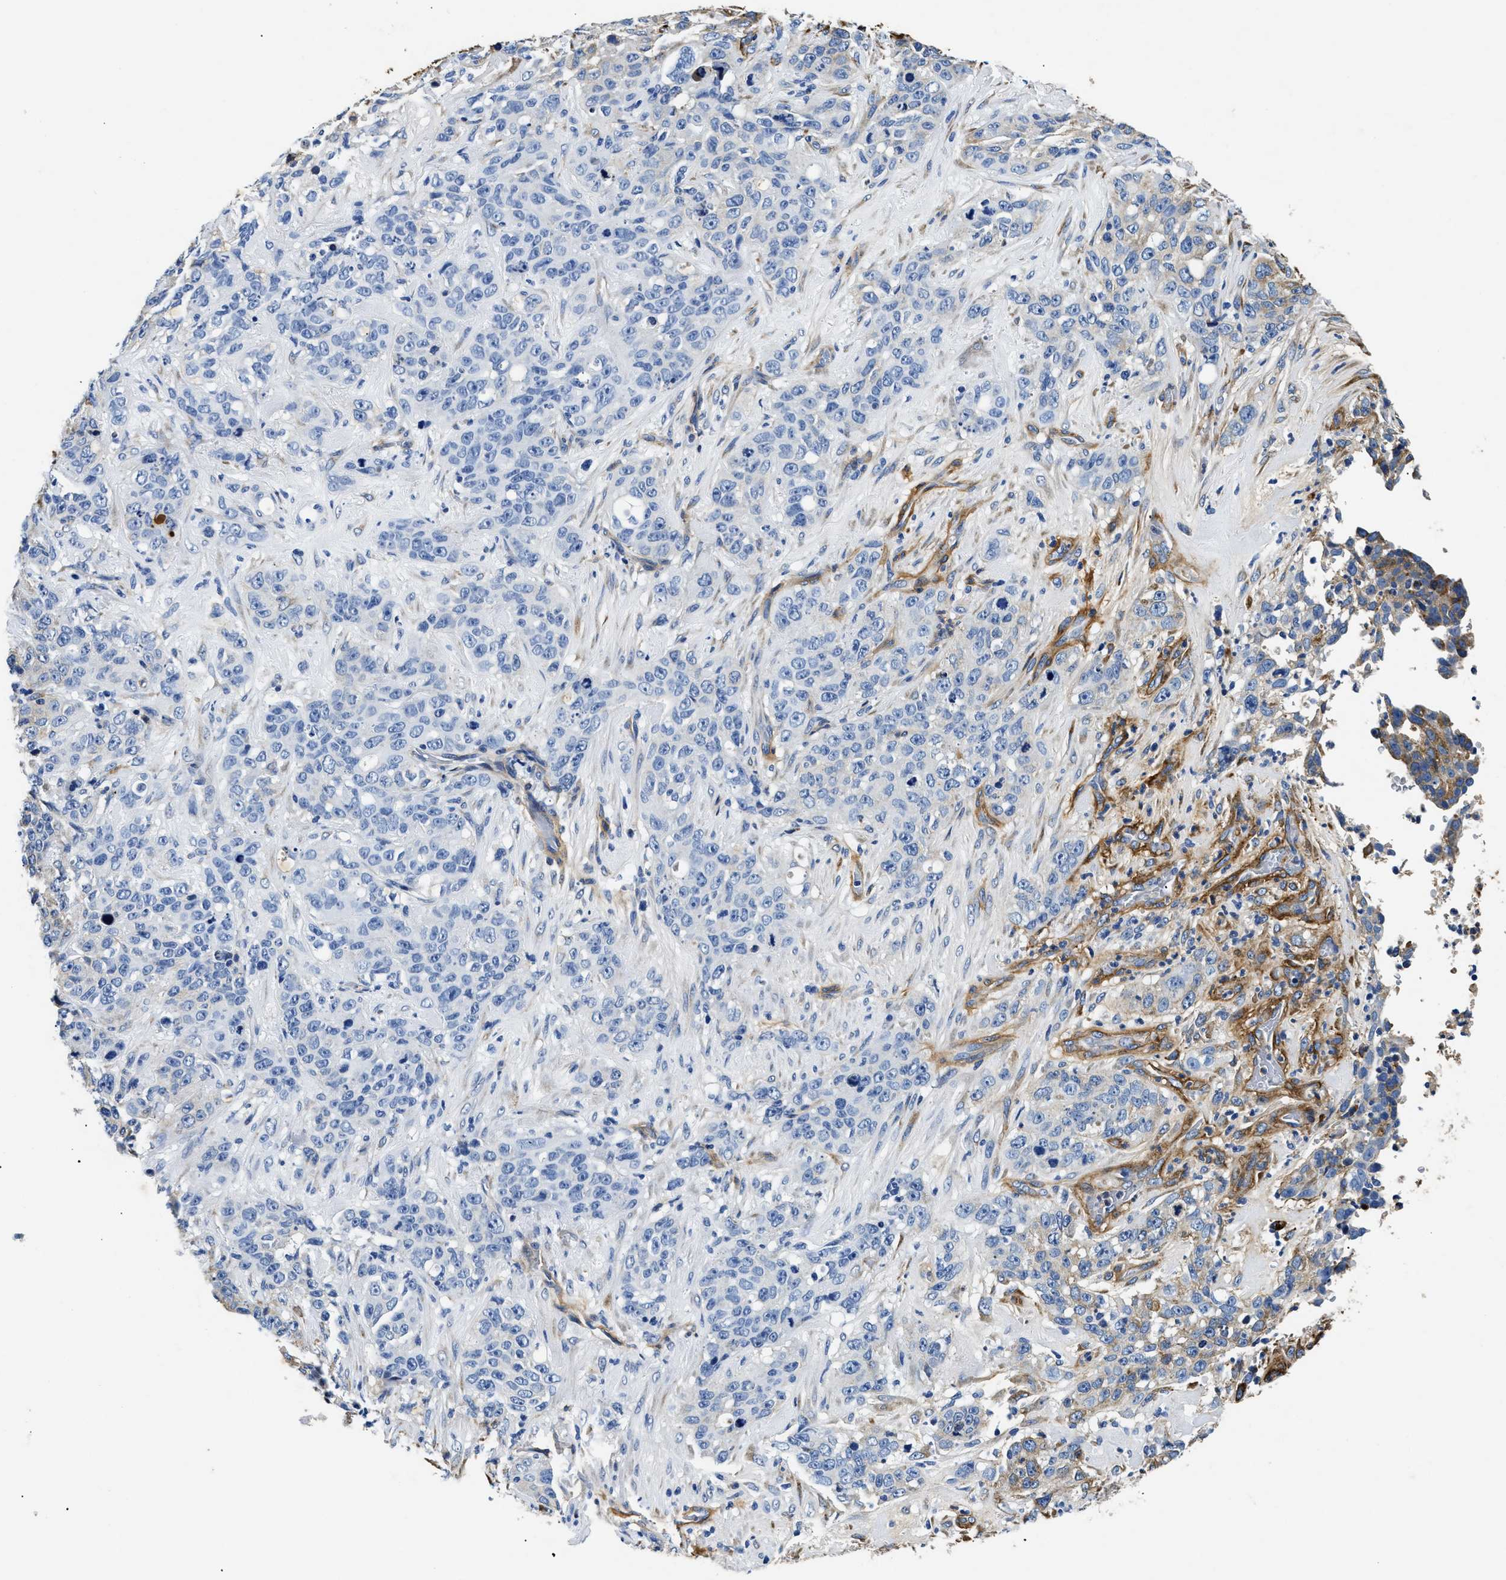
{"staining": {"intensity": "negative", "quantity": "none", "location": "none"}, "tissue": "stomach cancer", "cell_type": "Tumor cells", "image_type": "cancer", "snomed": [{"axis": "morphology", "description": "Adenocarcinoma, NOS"}, {"axis": "topography", "description": "Stomach"}], "caption": "DAB (3,3'-diaminobenzidine) immunohistochemical staining of stomach cancer demonstrates no significant staining in tumor cells.", "gene": "LAMA3", "patient": {"sex": "male", "age": 48}}